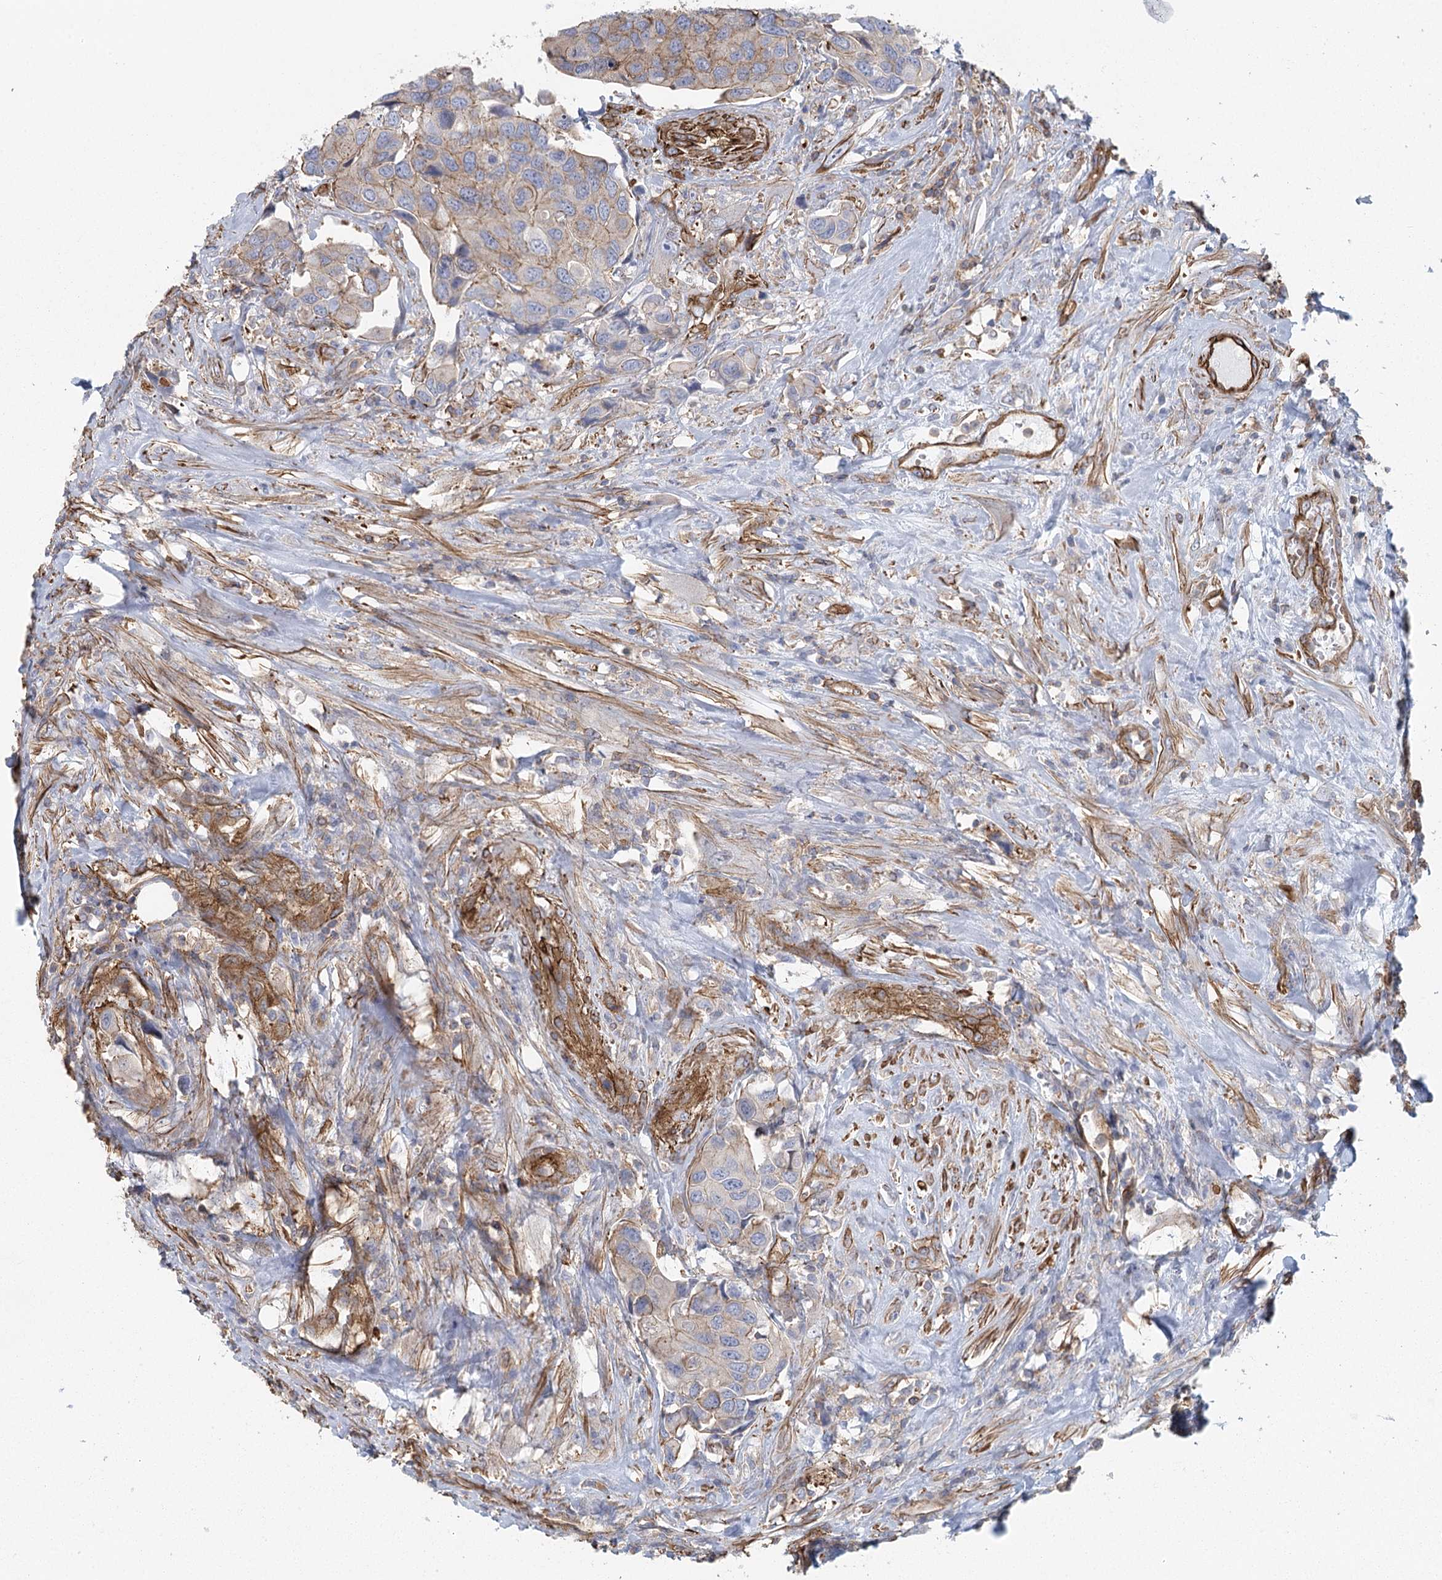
{"staining": {"intensity": "weak", "quantity": "<25%", "location": "cytoplasmic/membranous"}, "tissue": "urothelial cancer", "cell_type": "Tumor cells", "image_type": "cancer", "snomed": [{"axis": "morphology", "description": "Urothelial carcinoma, High grade"}, {"axis": "topography", "description": "Urinary bladder"}], "caption": "This is an immunohistochemistry (IHC) image of urothelial cancer. There is no staining in tumor cells.", "gene": "IFT46", "patient": {"sex": "male", "age": 74}}